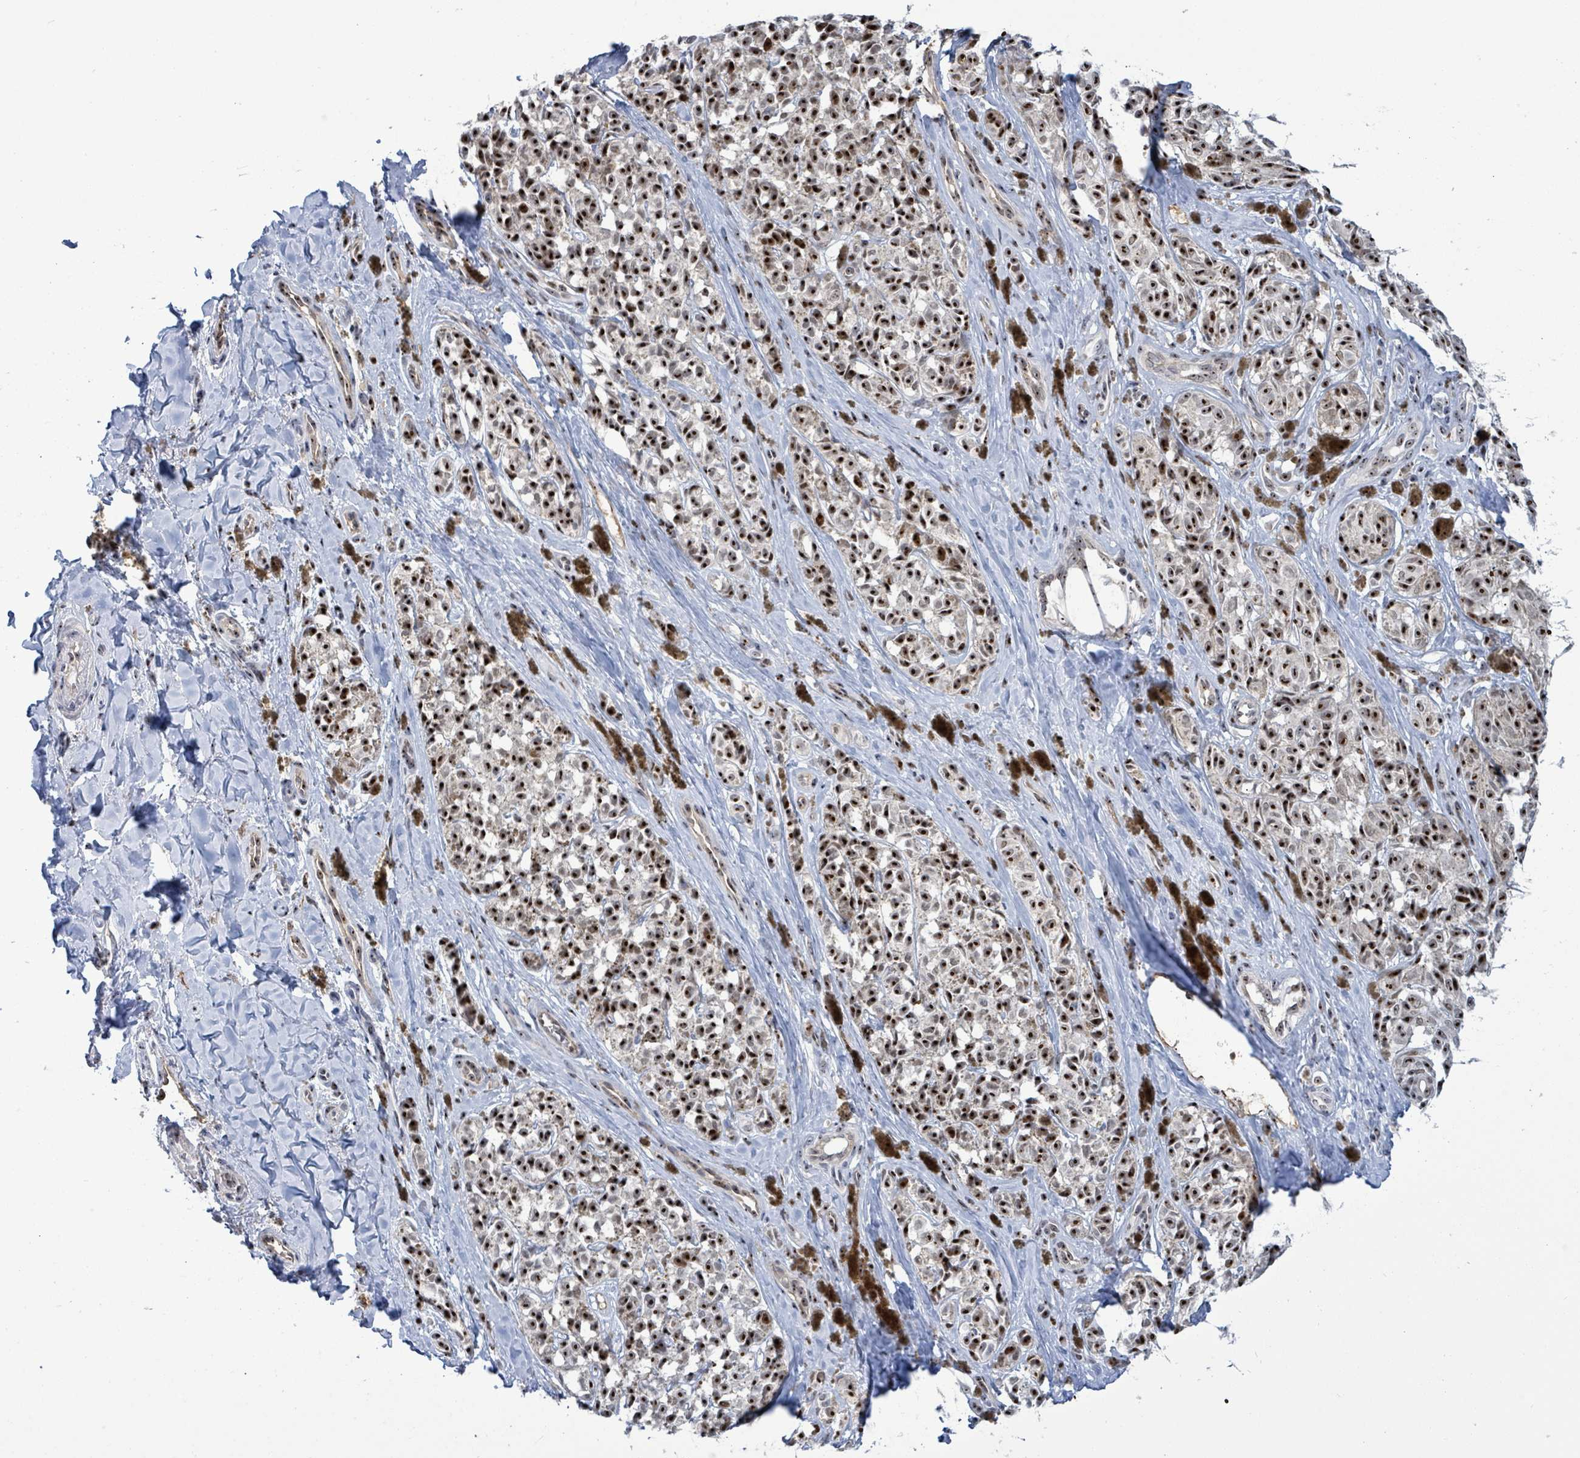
{"staining": {"intensity": "strong", "quantity": ">75%", "location": "nuclear"}, "tissue": "melanoma", "cell_type": "Tumor cells", "image_type": "cancer", "snomed": [{"axis": "morphology", "description": "Malignant melanoma, NOS"}, {"axis": "topography", "description": "Skin"}], "caption": "Immunohistochemistry (IHC) histopathology image of human melanoma stained for a protein (brown), which demonstrates high levels of strong nuclear positivity in about >75% of tumor cells.", "gene": "RRN3", "patient": {"sex": "female", "age": 65}}